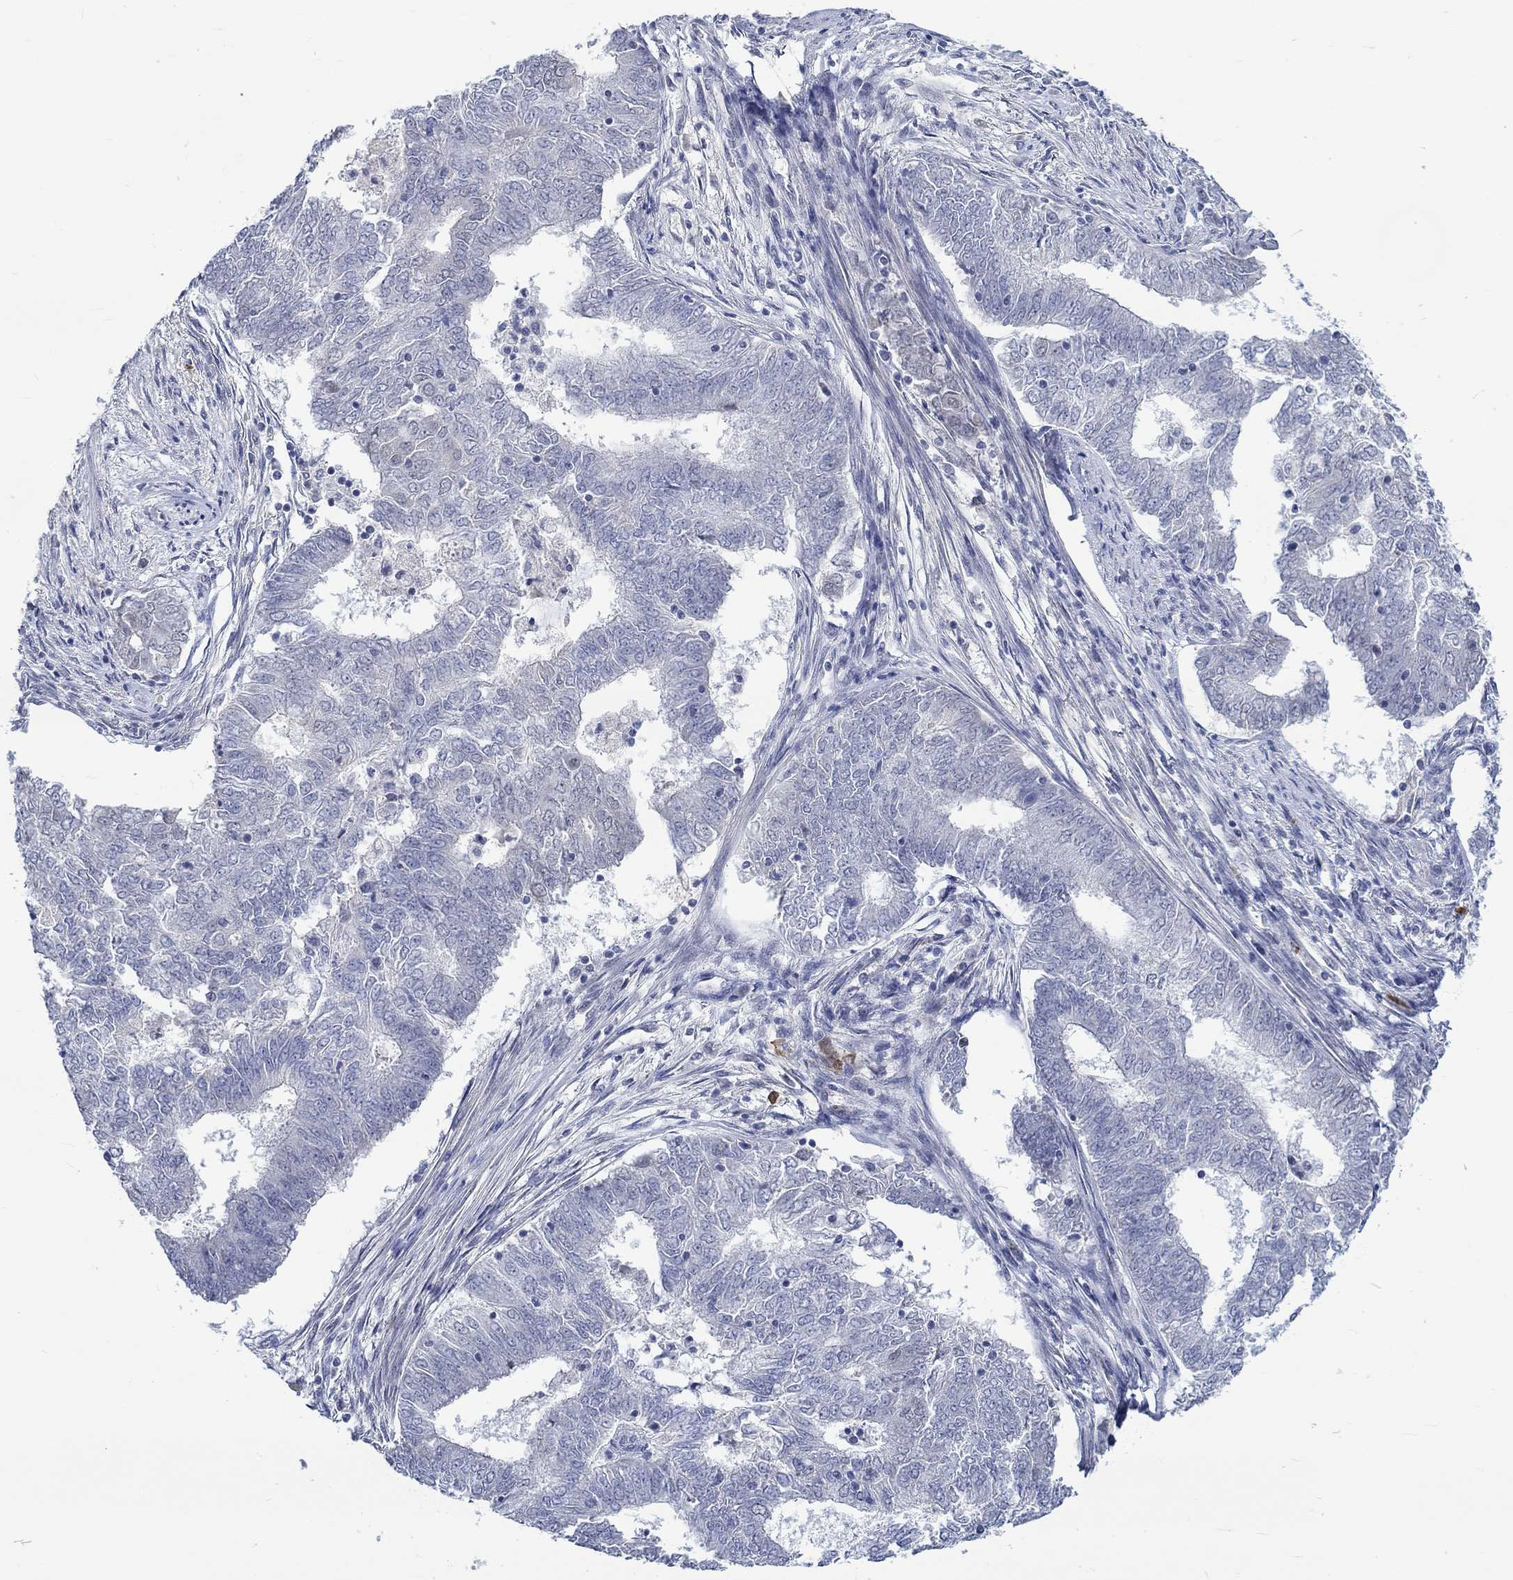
{"staining": {"intensity": "negative", "quantity": "none", "location": "none"}, "tissue": "endometrial cancer", "cell_type": "Tumor cells", "image_type": "cancer", "snomed": [{"axis": "morphology", "description": "Adenocarcinoma, NOS"}, {"axis": "topography", "description": "Endometrium"}], "caption": "Tumor cells are negative for protein expression in human endometrial cancer.", "gene": "WASF1", "patient": {"sex": "female", "age": 62}}